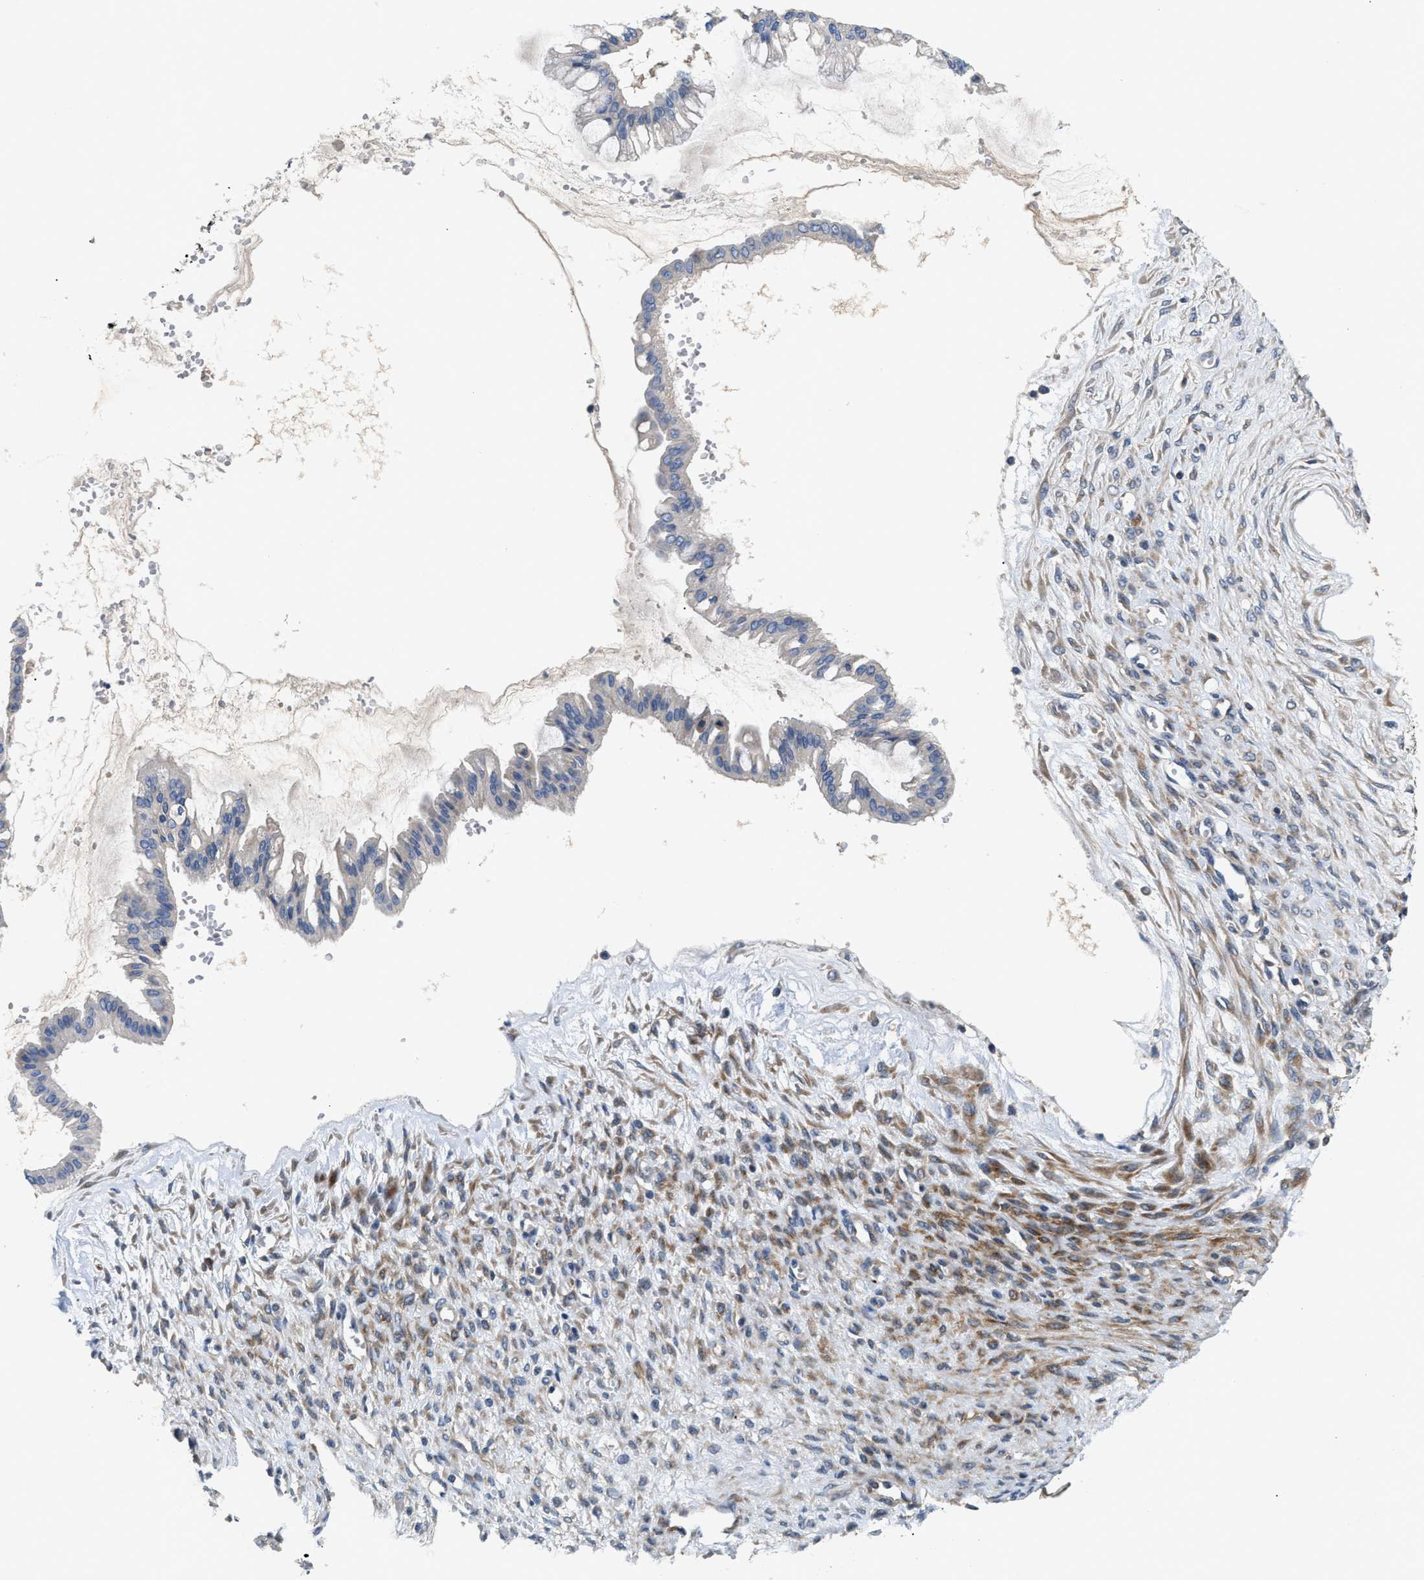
{"staining": {"intensity": "negative", "quantity": "none", "location": "none"}, "tissue": "ovarian cancer", "cell_type": "Tumor cells", "image_type": "cancer", "snomed": [{"axis": "morphology", "description": "Cystadenocarcinoma, mucinous, NOS"}, {"axis": "topography", "description": "Ovary"}], "caption": "Micrograph shows no significant protein staining in tumor cells of ovarian cancer (mucinous cystadenocarcinoma).", "gene": "IL17RC", "patient": {"sex": "female", "age": 73}}